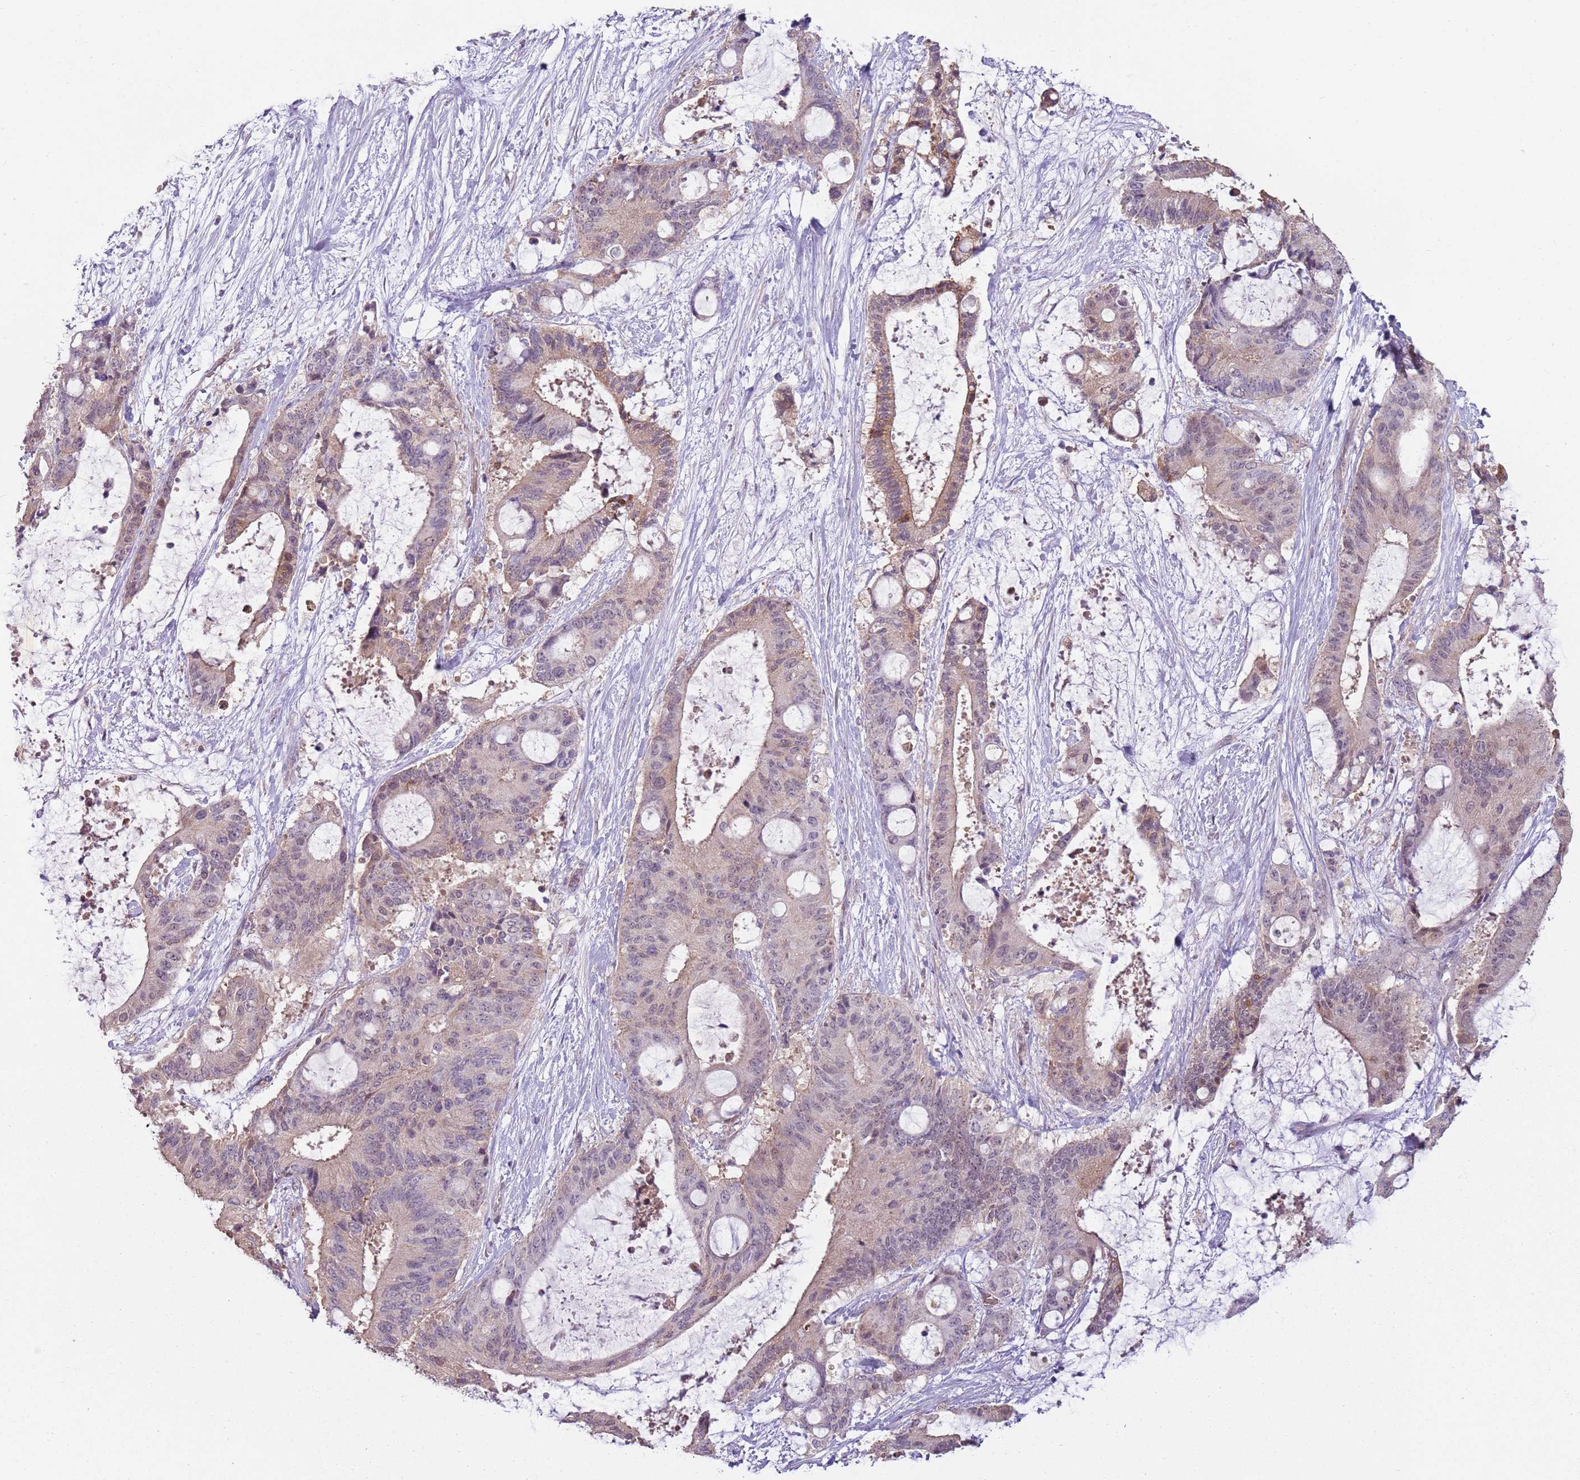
{"staining": {"intensity": "weak", "quantity": "25%-75%", "location": "cytoplasmic/membranous,nuclear"}, "tissue": "liver cancer", "cell_type": "Tumor cells", "image_type": "cancer", "snomed": [{"axis": "morphology", "description": "Normal tissue, NOS"}, {"axis": "morphology", "description": "Cholangiocarcinoma"}, {"axis": "topography", "description": "Liver"}, {"axis": "topography", "description": "Peripheral nerve tissue"}], "caption": "Liver cholangiocarcinoma stained for a protein shows weak cytoplasmic/membranous and nuclear positivity in tumor cells.", "gene": "TEKT4", "patient": {"sex": "female", "age": 73}}